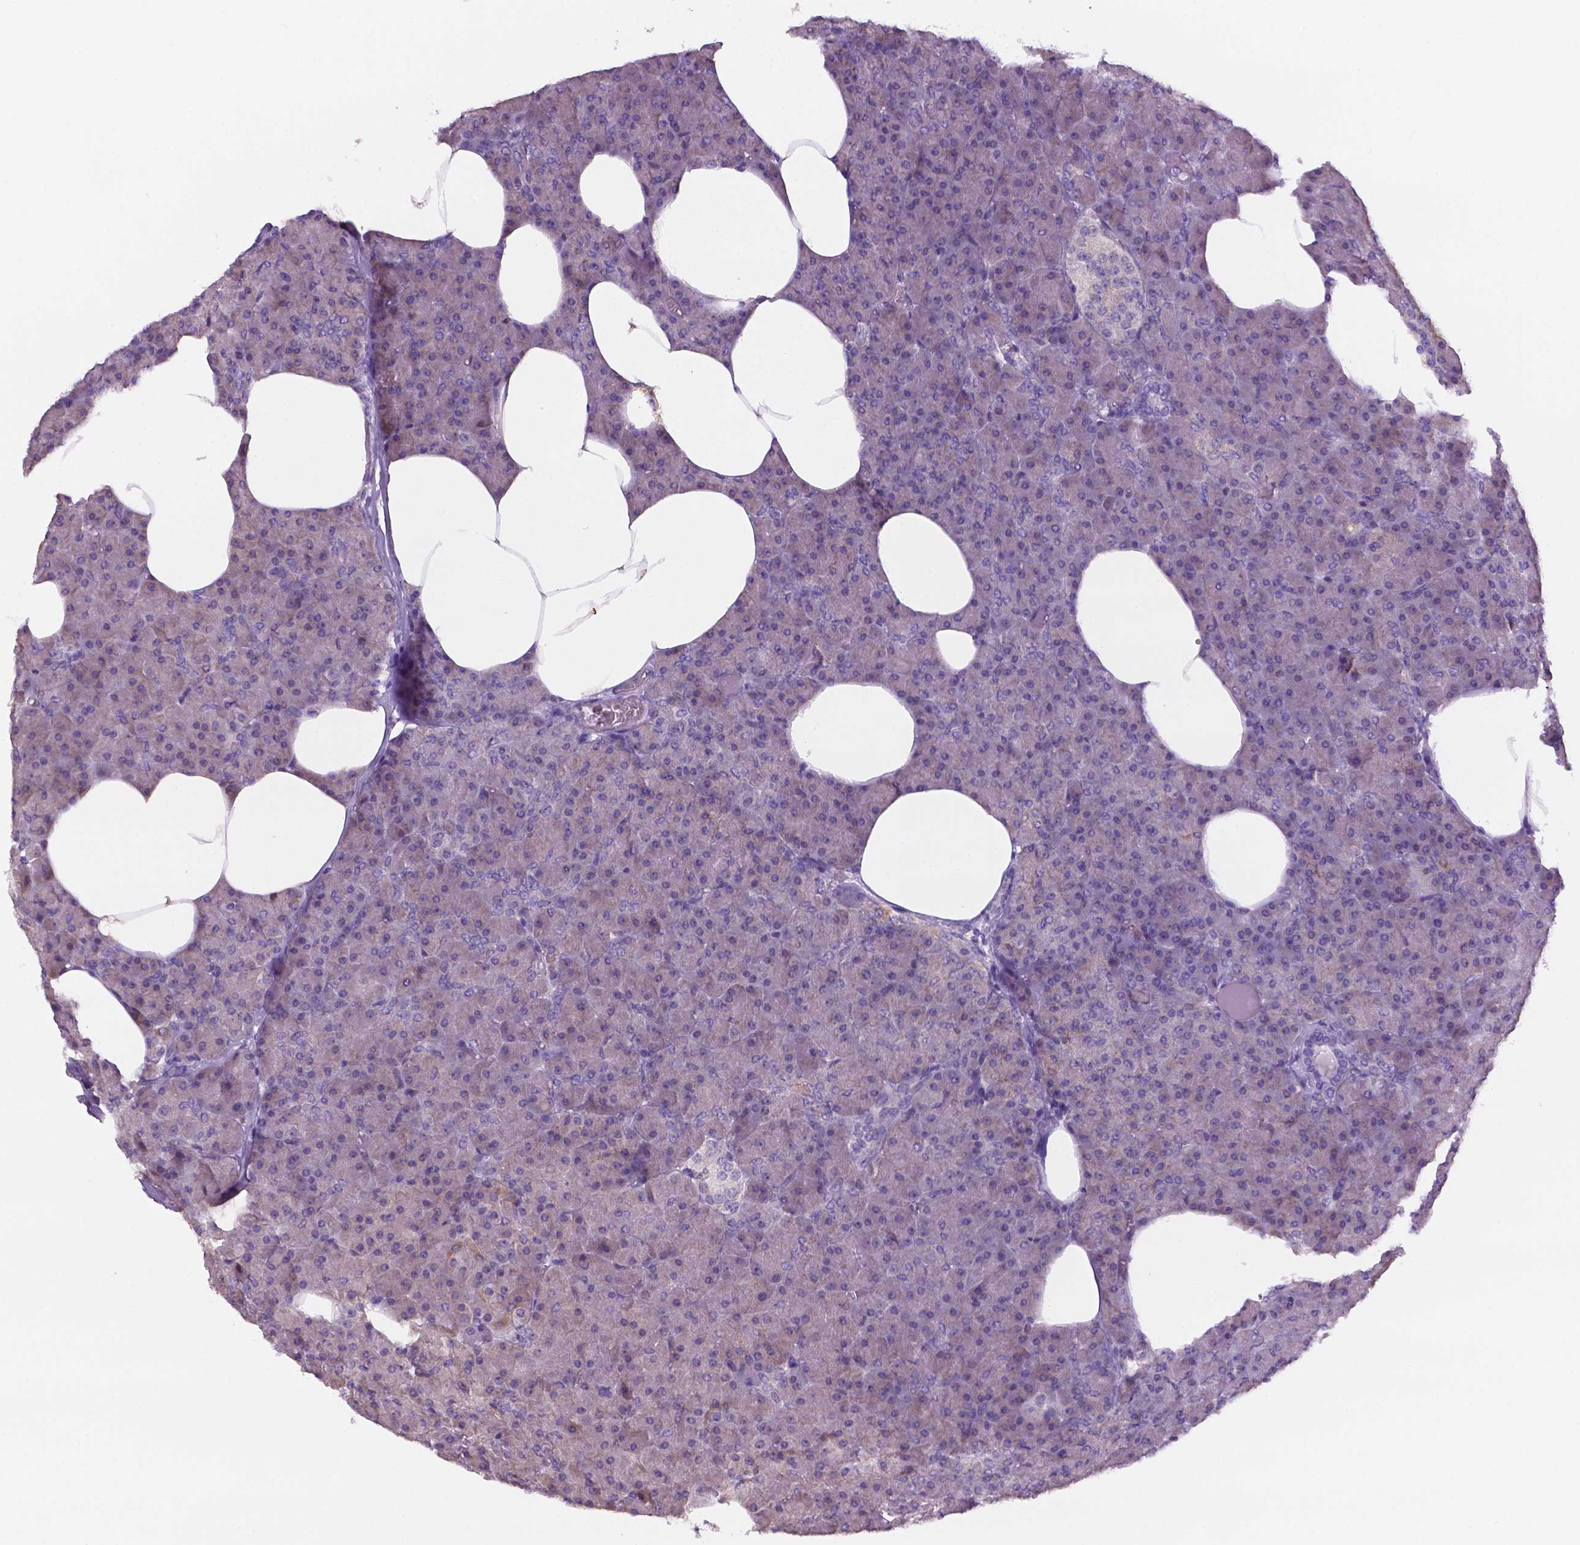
{"staining": {"intensity": "weak", "quantity": "<25%", "location": "cytoplasmic/membranous"}, "tissue": "pancreas", "cell_type": "Exocrine glandular cells", "image_type": "normal", "snomed": [{"axis": "morphology", "description": "Normal tissue, NOS"}, {"axis": "topography", "description": "Pancreas"}], "caption": "An immunohistochemistry photomicrograph of unremarkable pancreas is shown. There is no staining in exocrine glandular cells of pancreas. Nuclei are stained in blue.", "gene": "C18orf21", "patient": {"sex": "female", "age": 45}}